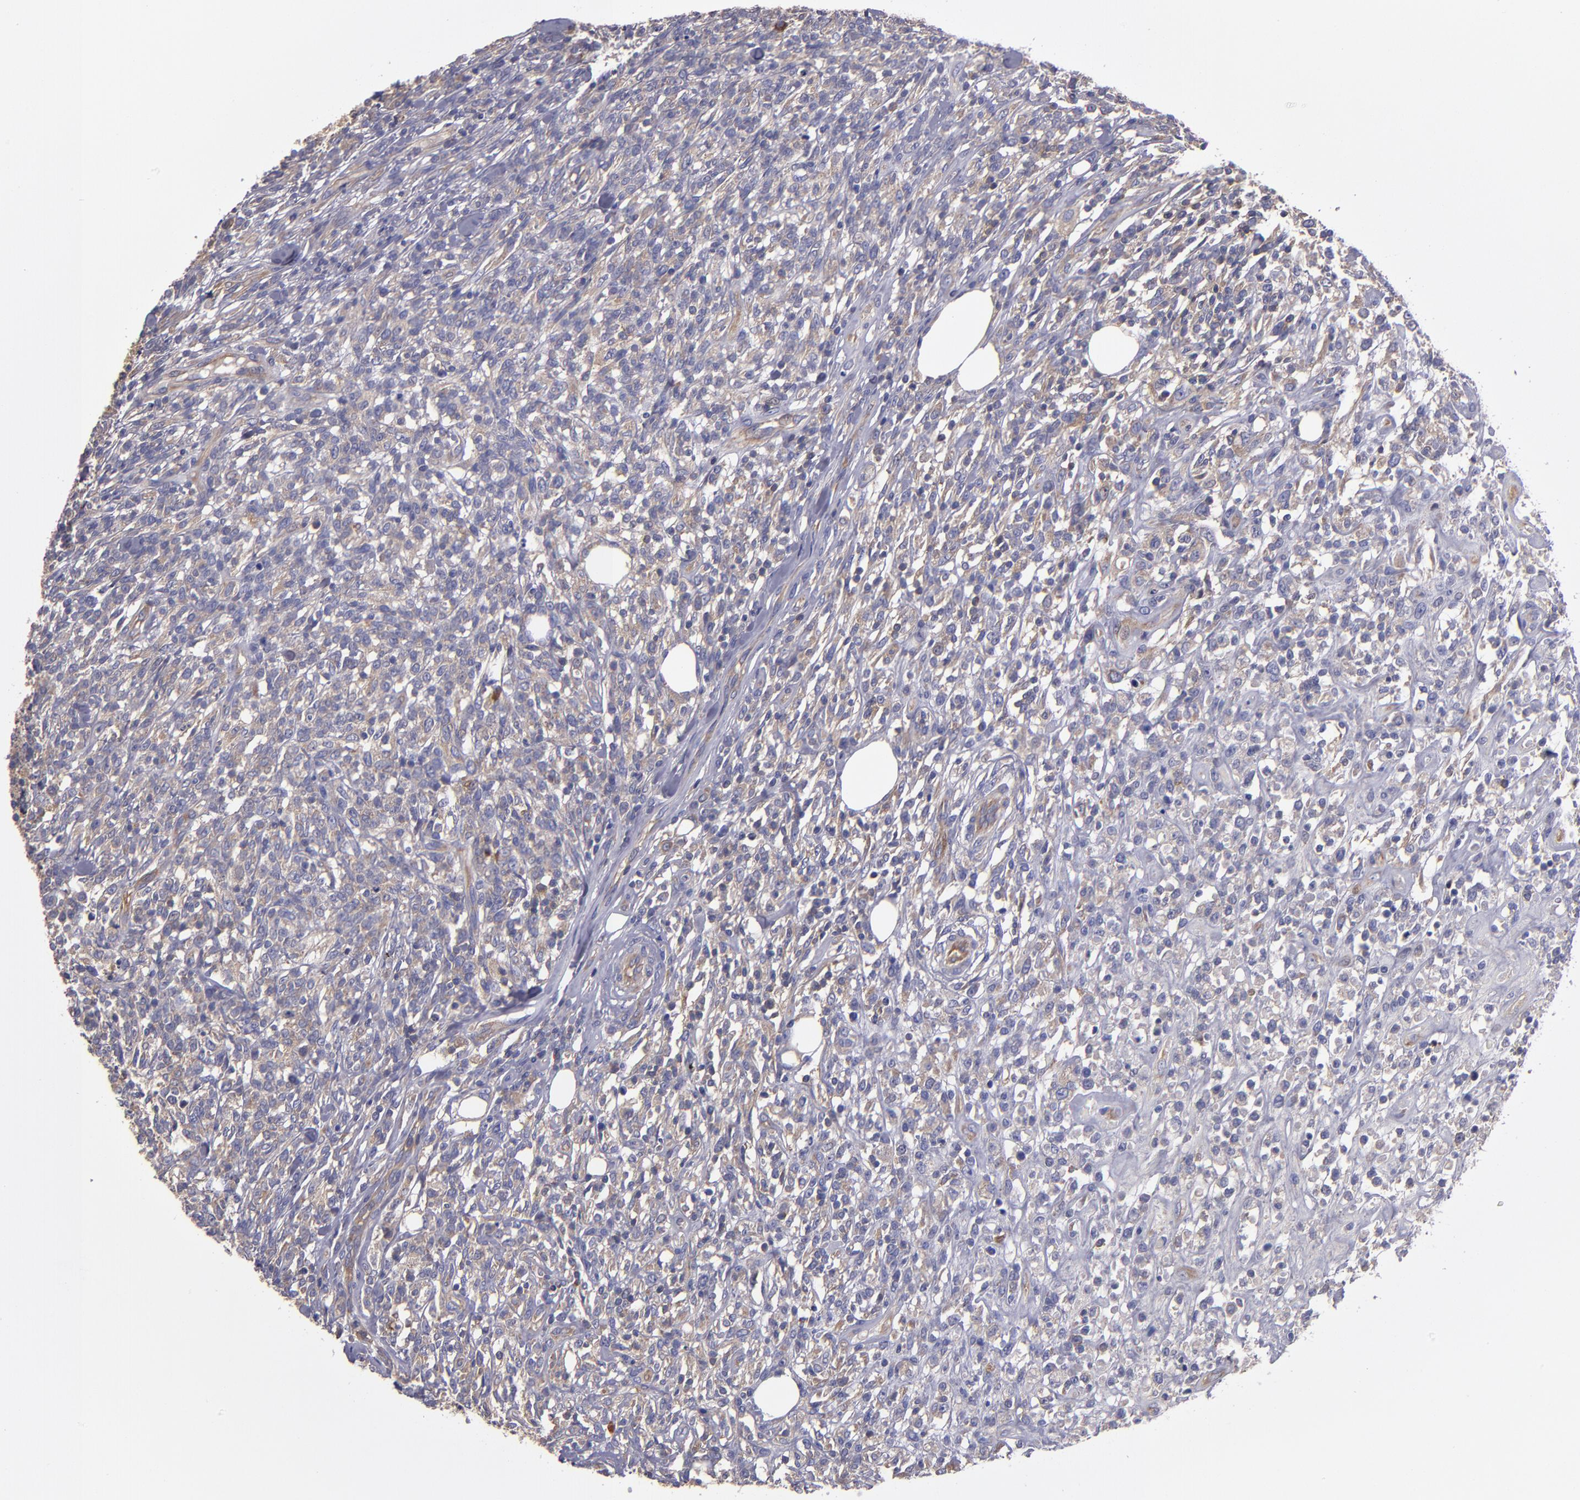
{"staining": {"intensity": "weak", "quantity": ">75%", "location": "cytoplasmic/membranous"}, "tissue": "lymphoma", "cell_type": "Tumor cells", "image_type": "cancer", "snomed": [{"axis": "morphology", "description": "Malignant lymphoma, non-Hodgkin's type, High grade"}, {"axis": "topography", "description": "Lymph node"}], "caption": "Immunohistochemical staining of lymphoma reveals weak cytoplasmic/membranous protein staining in approximately >75% of tumor cells.", "gene": "CARS1", "patient": {"sex": "female", "age": 73}}